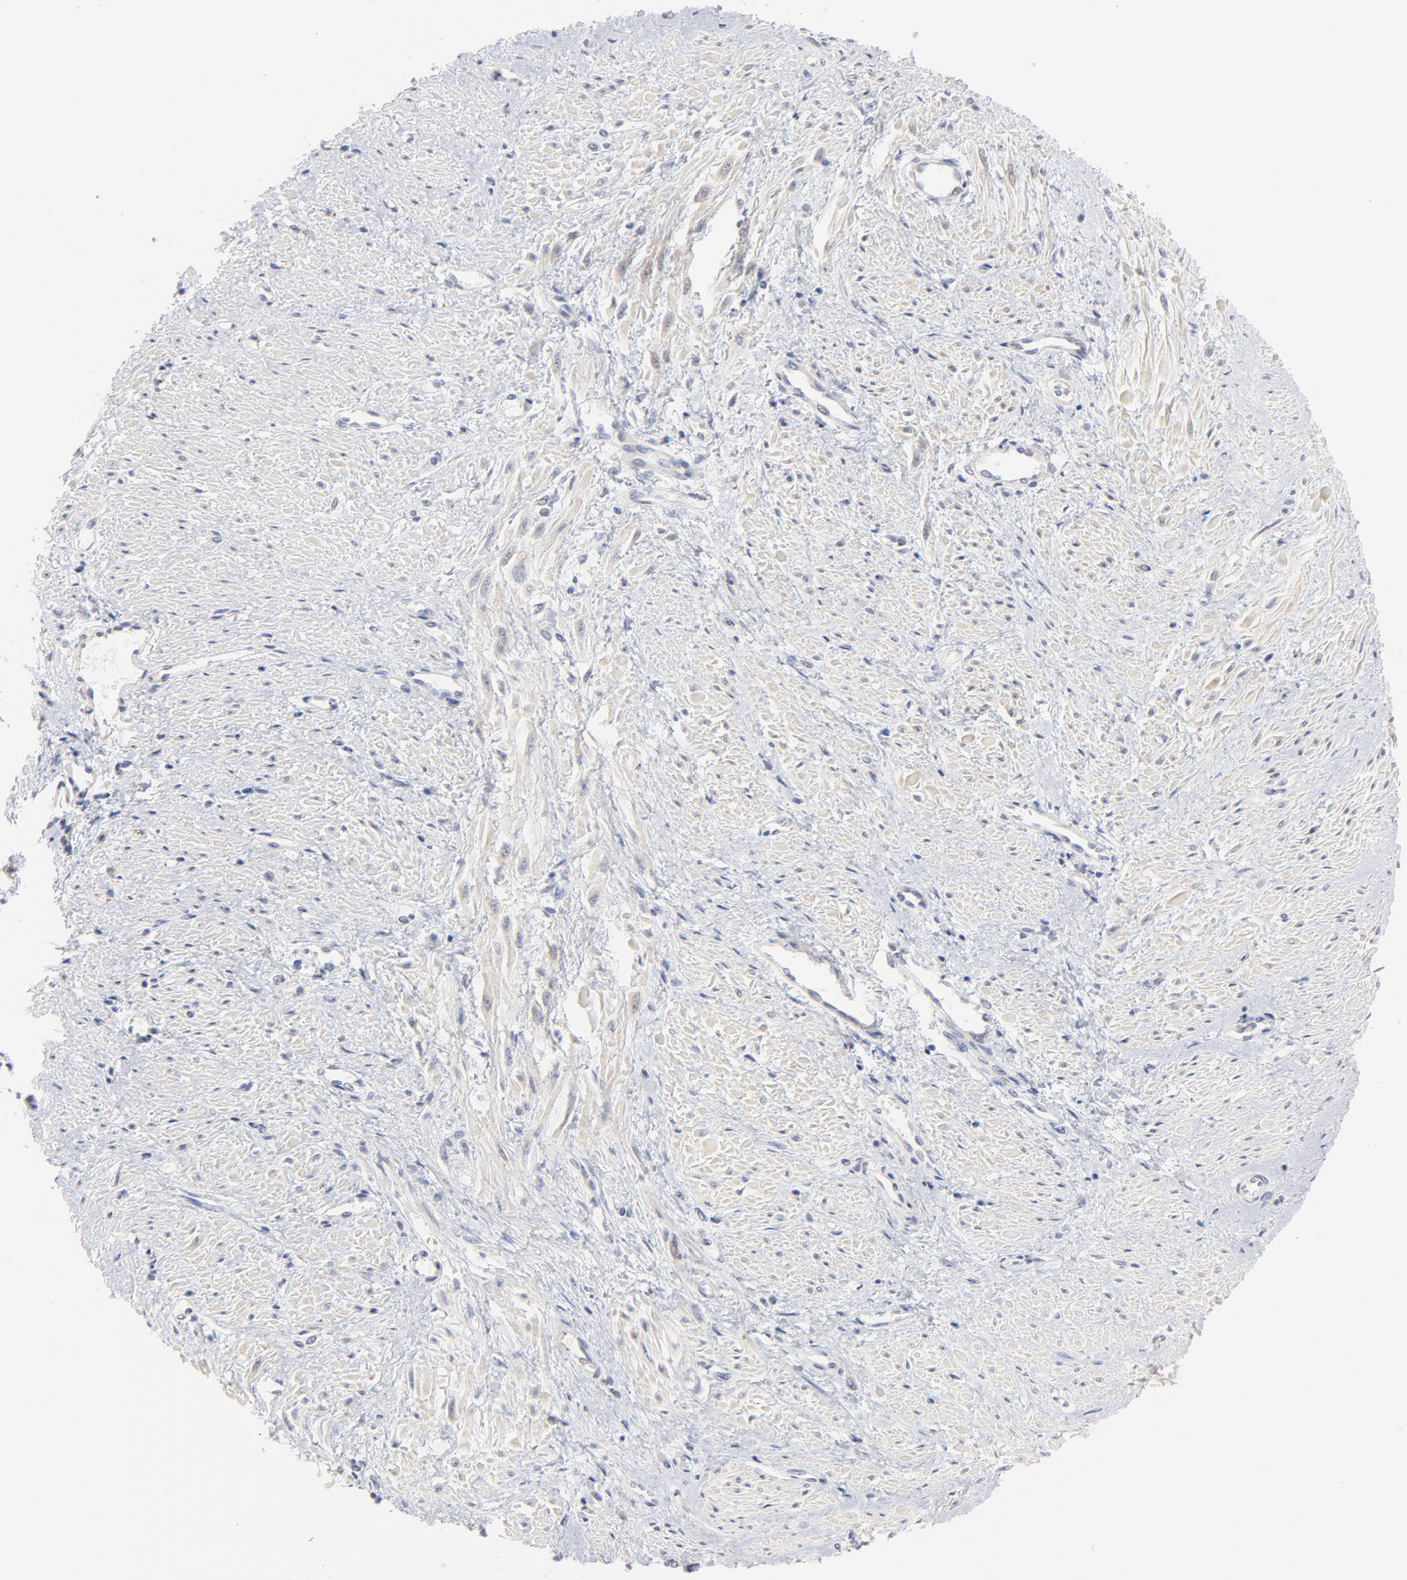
{"staining": {"intensity": "negative", "quantity": "none", "location": "none"}, "tissue": "smooth muscle", "cell_type": "Smooth muscle cells", "image_type": "normal", "snomed": [{"axis": "morphology", "description": "Normal tissue, NOS"}, {"axis": "topography", "description": "Smooth muscle"}, {"axis": "topography", "description": "Uterus"}], "caption": "The image reveals no significant expression in smooth muscle cells of smooth muscle. (Brightfield microscopy of DAB (3,3'-diaminobenzidine) immunohistochemistry at high magnification).", "gene": "CCR3", "patient": {"sex": "female", "age": 39}}